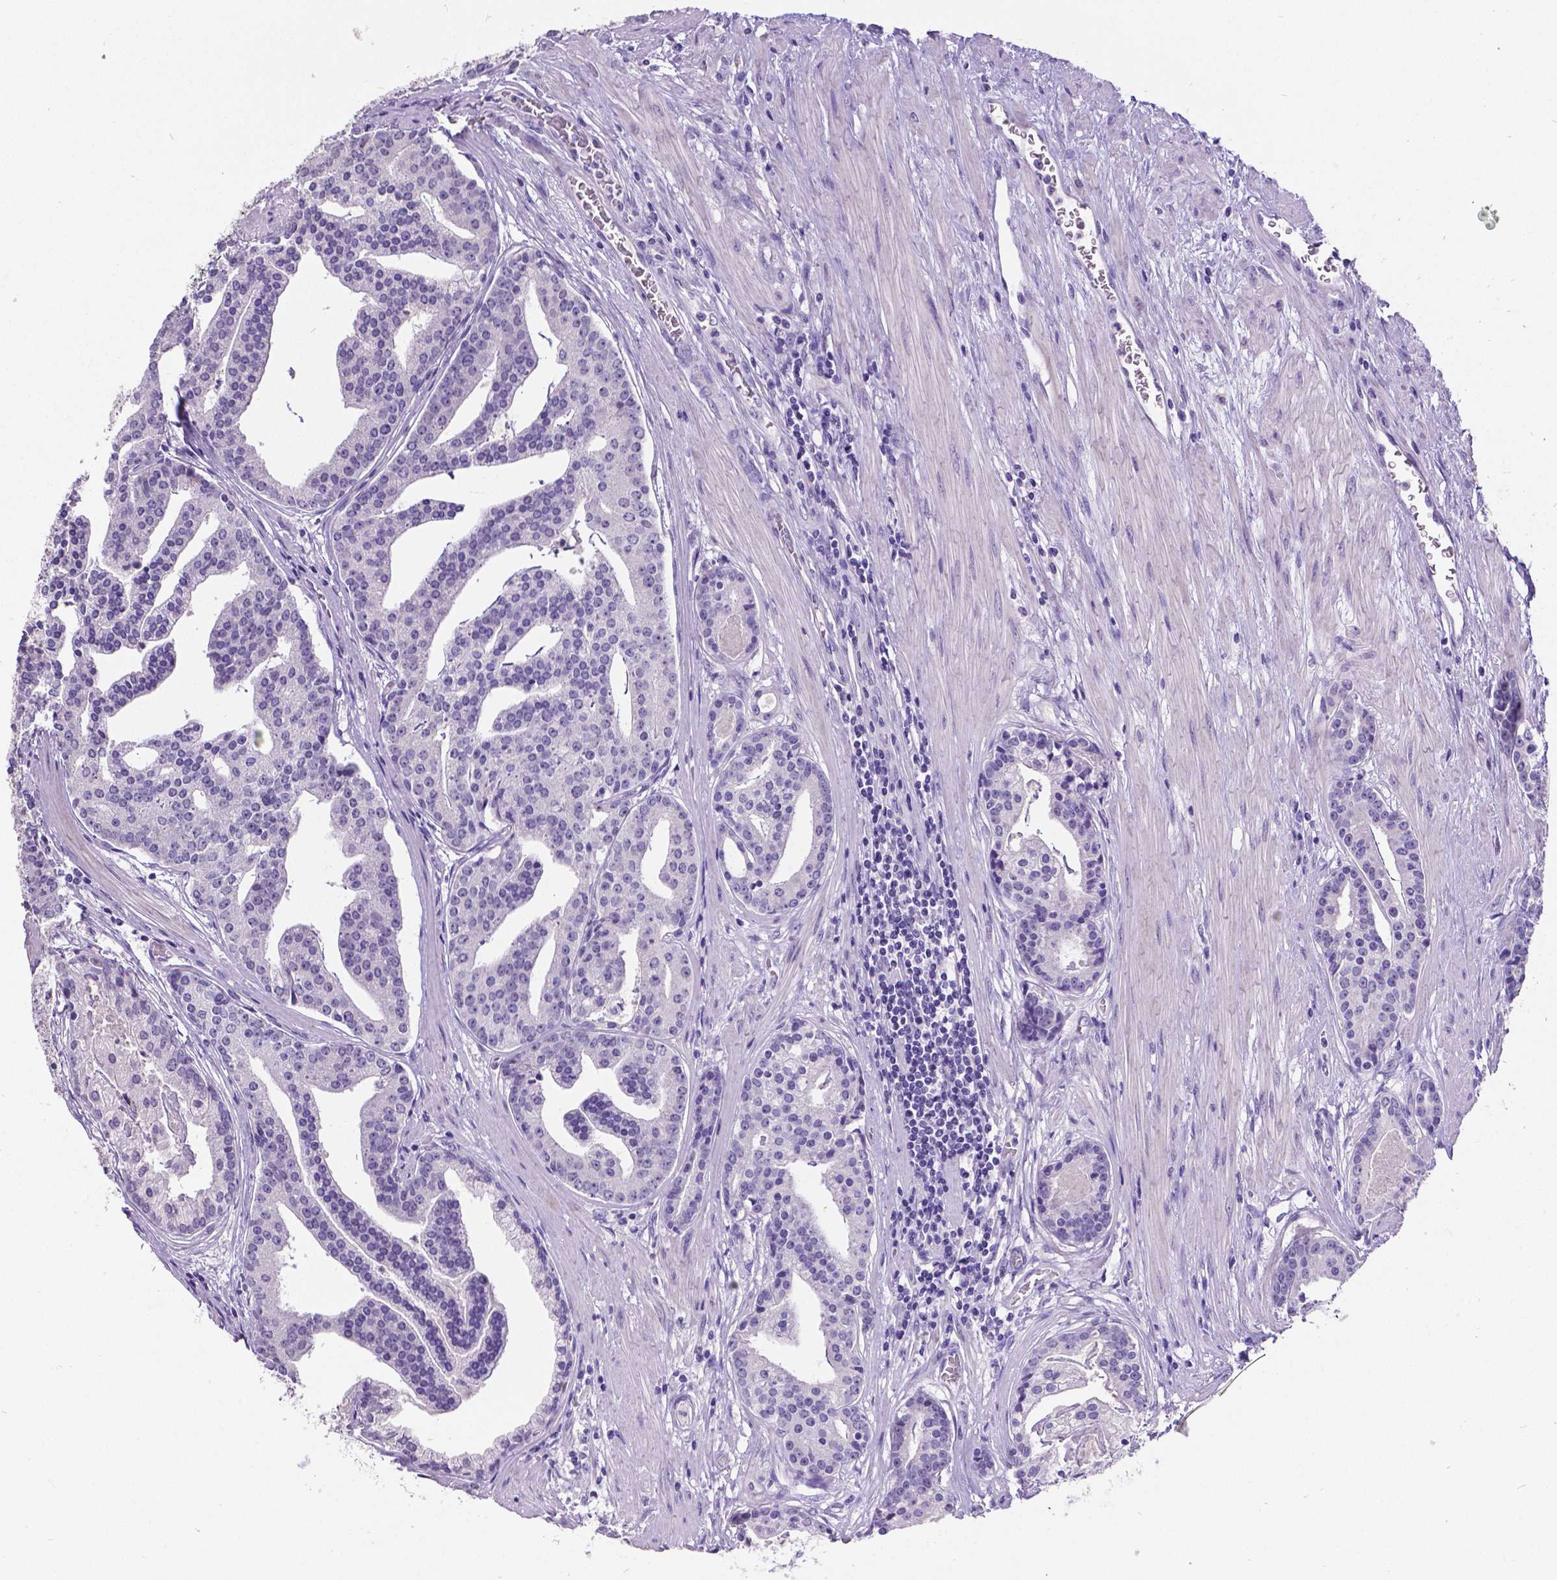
{"staining": {"intensity": "negative", "quantity": "none", "location": "none"}, "tissue": "prostate cancer", "cell_type": "Tumor cells", "image_type": "cancer", "snomed": [{"axis": "morphology", "description": "Adenocarcinoma, NOS"}, {"axis": "topography", "description": "Prostate and seminal vesicle, NOS"}, {"axis": "topography", "description": "Prostate"}], "caption": "Photomicrograph shows no protein expression in tumor cells of prostate adenocarcinoma tissue.", "gene": "SATB2", "patient": {"sex": "male", "age": 44}}